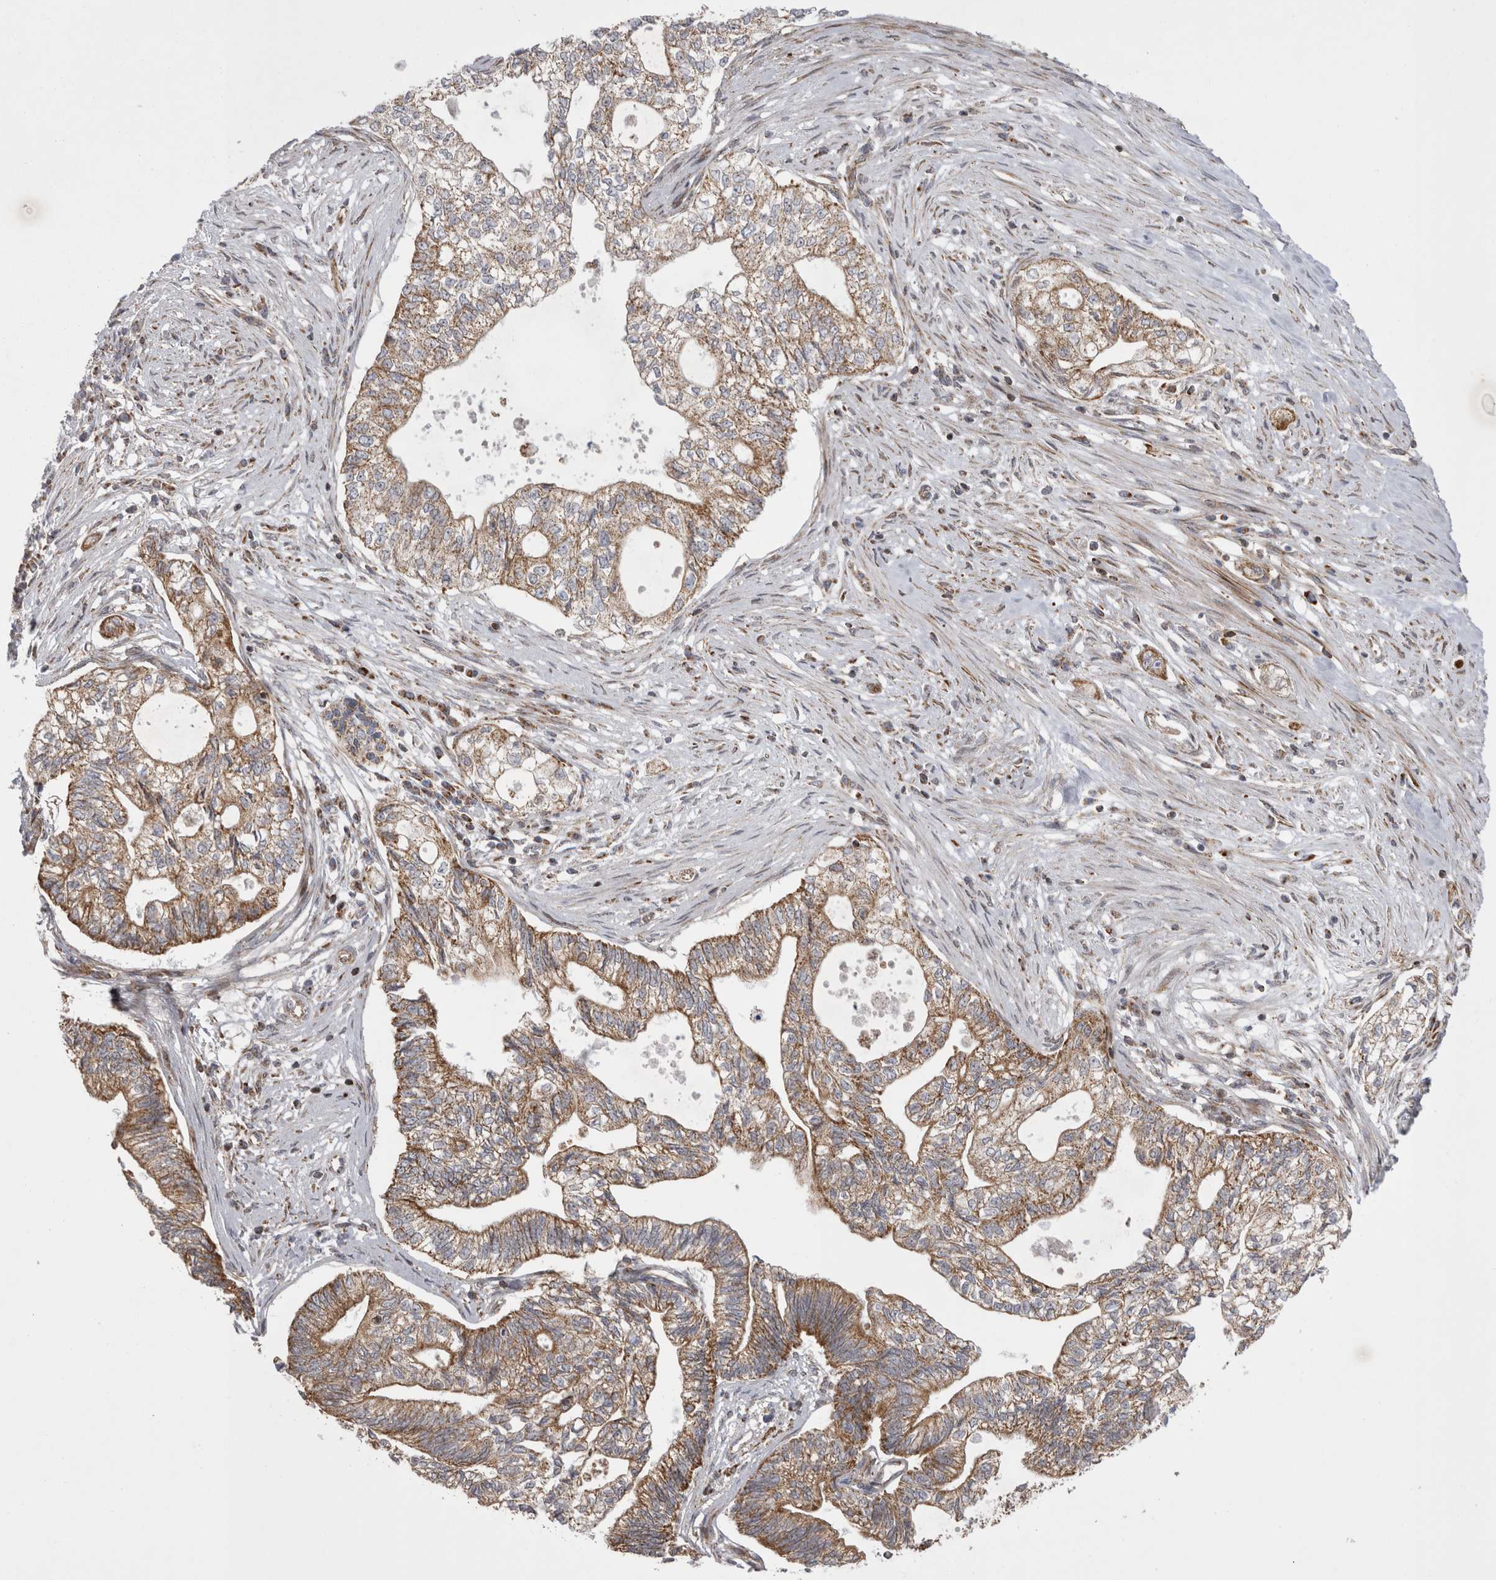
{"staining": {"intensity": "strong", "quantity": ">75%", "location": "cytoplasmic/membranous"}, "tissue": "pancreatic cancer", "cell_type": "Tumor cells", "image_type": "cancer", "snomed": [{"axis": "morphology", "description": "Adenocarcinoma, NOS"}, {"axis": "topography", "description": "Pancreas"}], "caption": "DAB (3,3'-diaminobenzidine) immunohistochemical staining of pancreatic cancer (adenocarcinoma) exhibits strong cytoplasmic/membranous protein expression in approximately >75% of tumor cells.", "gene": "TSPOAP1", "patient": {"sex": "male", "age": 72}}